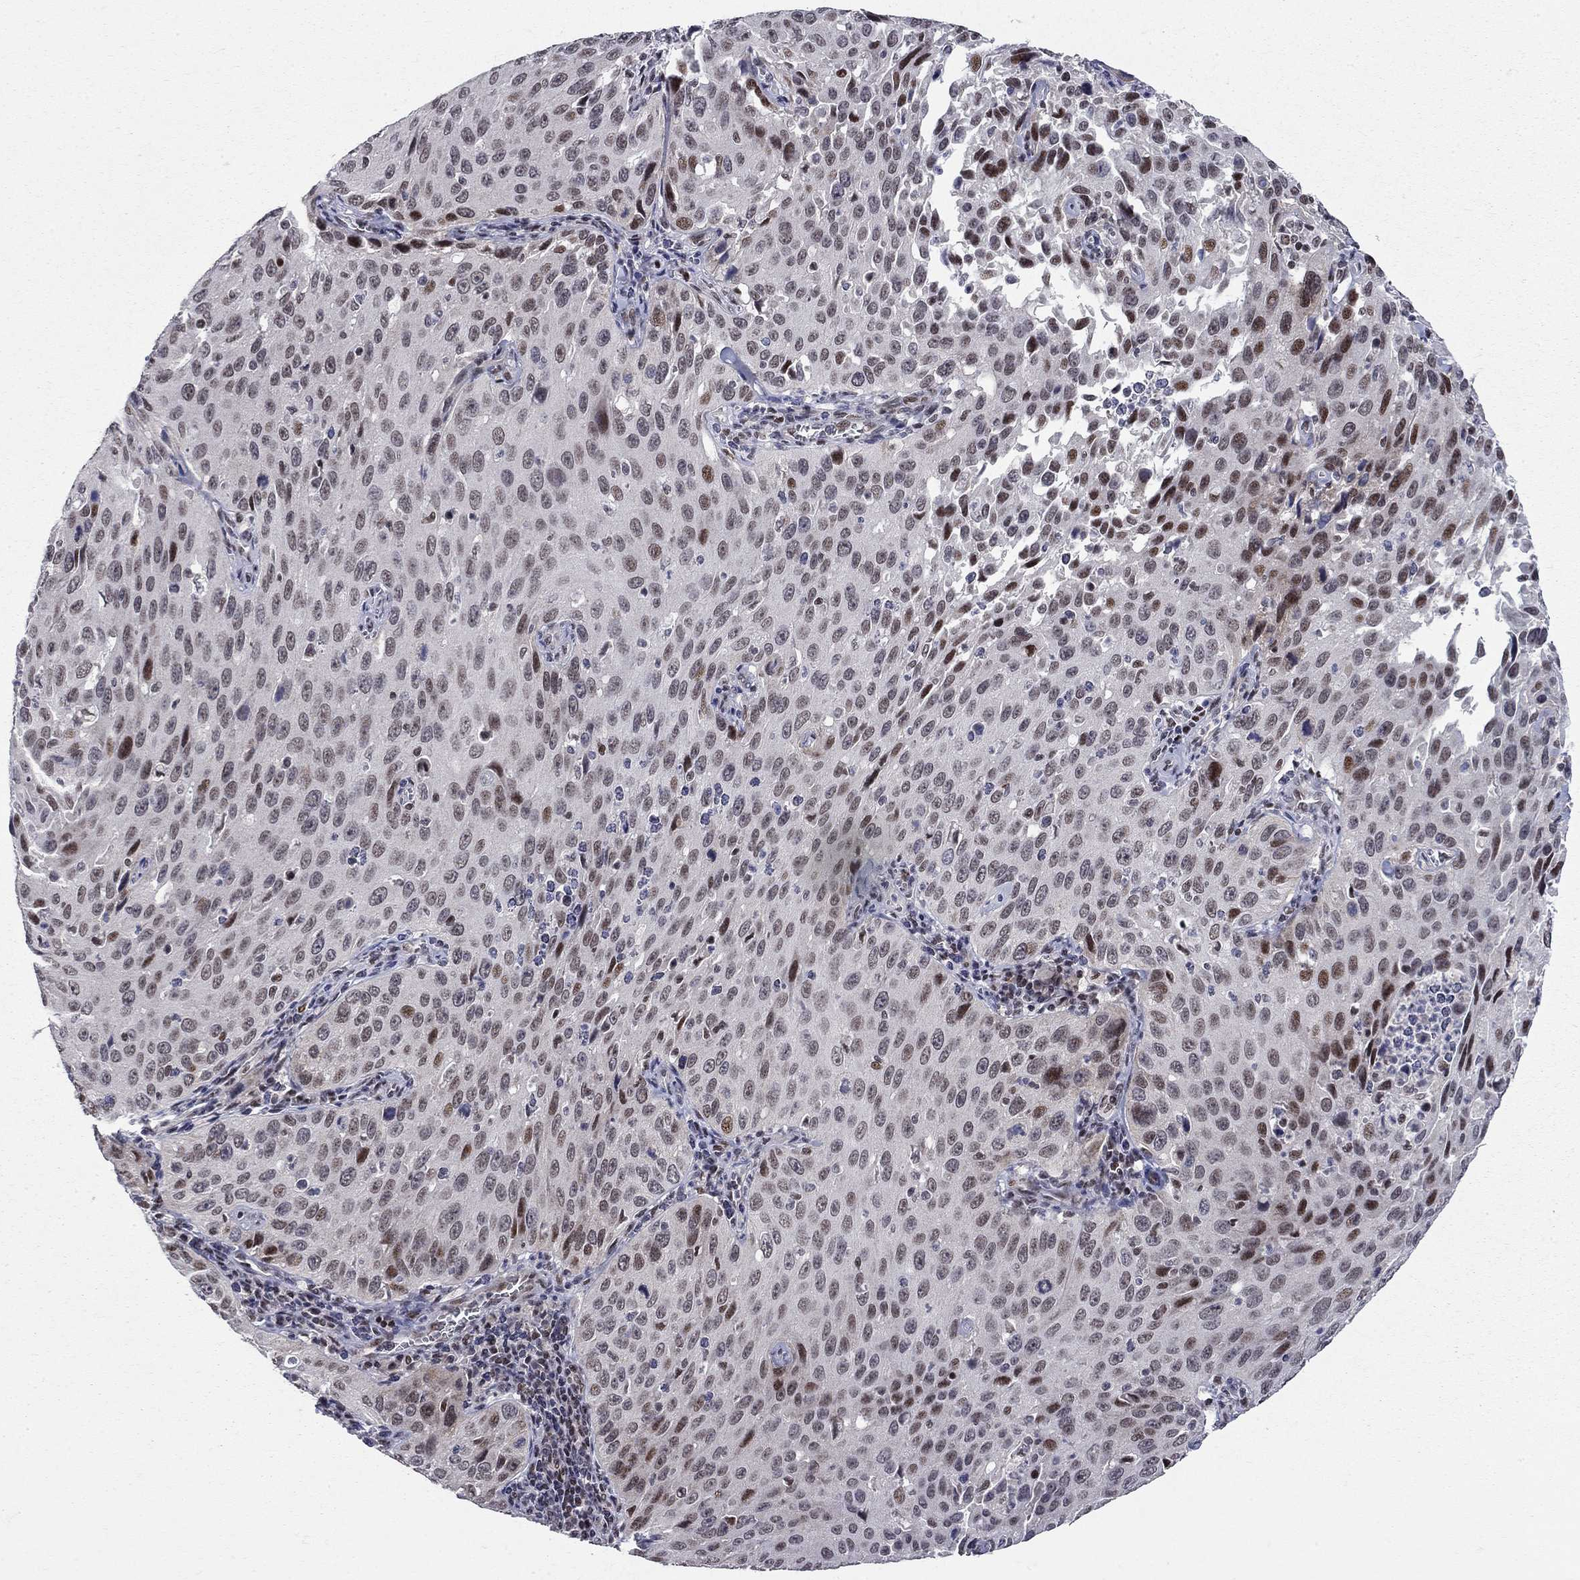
{"staining": {"intensity": "moderate", "quantity": "<25%", "location": "nuclear"}, "tissue": "cervical cancer", "cell_type": "Tumor cells", "image_type": "cancer", "snomed": [{"axis": "morphology", "description": "Squamous cell carcinoma, NOS"}, {"axis": "topography", "description": "Cervix"}], "caption": "Immunohistochemical staining of cervical cancer (squamous cell carcinoma) shows low levels of moderate nuclear positivity in approximately <25% of tumor cells. (DAB (3,3'-diaminobenzidine) = brown stain, brightfield microscopy at high magnification).", "gene": "HDAC3", "patient": {"sex": "female", "age": 26}}